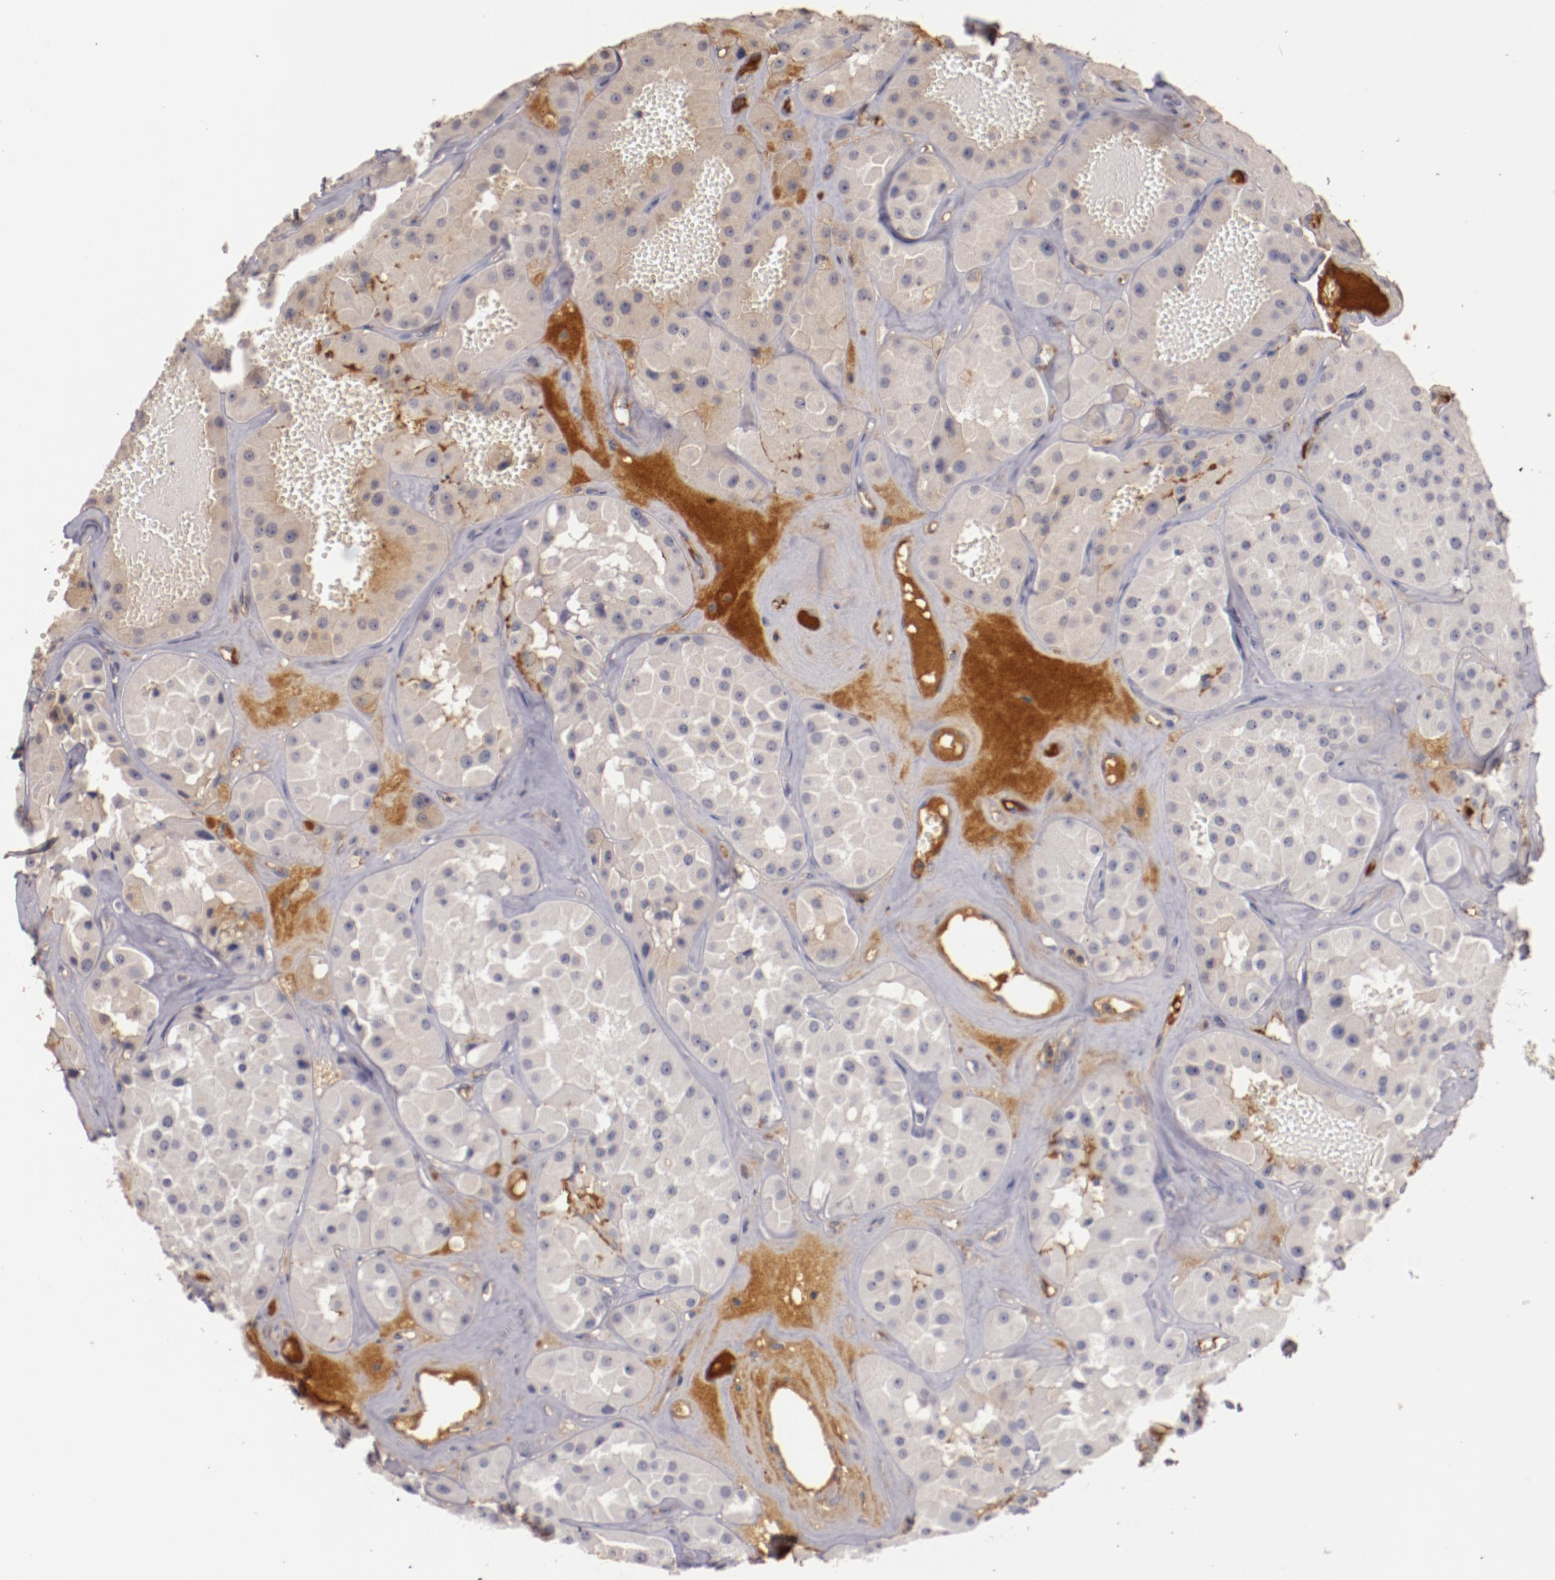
{"staining": {"intensity": "weak", "quantity": "<25%", "location": "cytoplasmic/membranous"}, "tissue": "renal cancer", "cell_type": "Tumor cells", "image_type": "cancer", "snomed": [{"axis": "morphology", "description": "Adenocarcinoma, uncertain malignant potential"}, {"axis": "topography", "description": "Kidney"}], "caption": "Tumor cells are negative for brown protein staining in renal adenocarcinoma,  uncertain malignant potential.", "gene": "MBL2", "patient": {"sex": "male", "age": 63}}